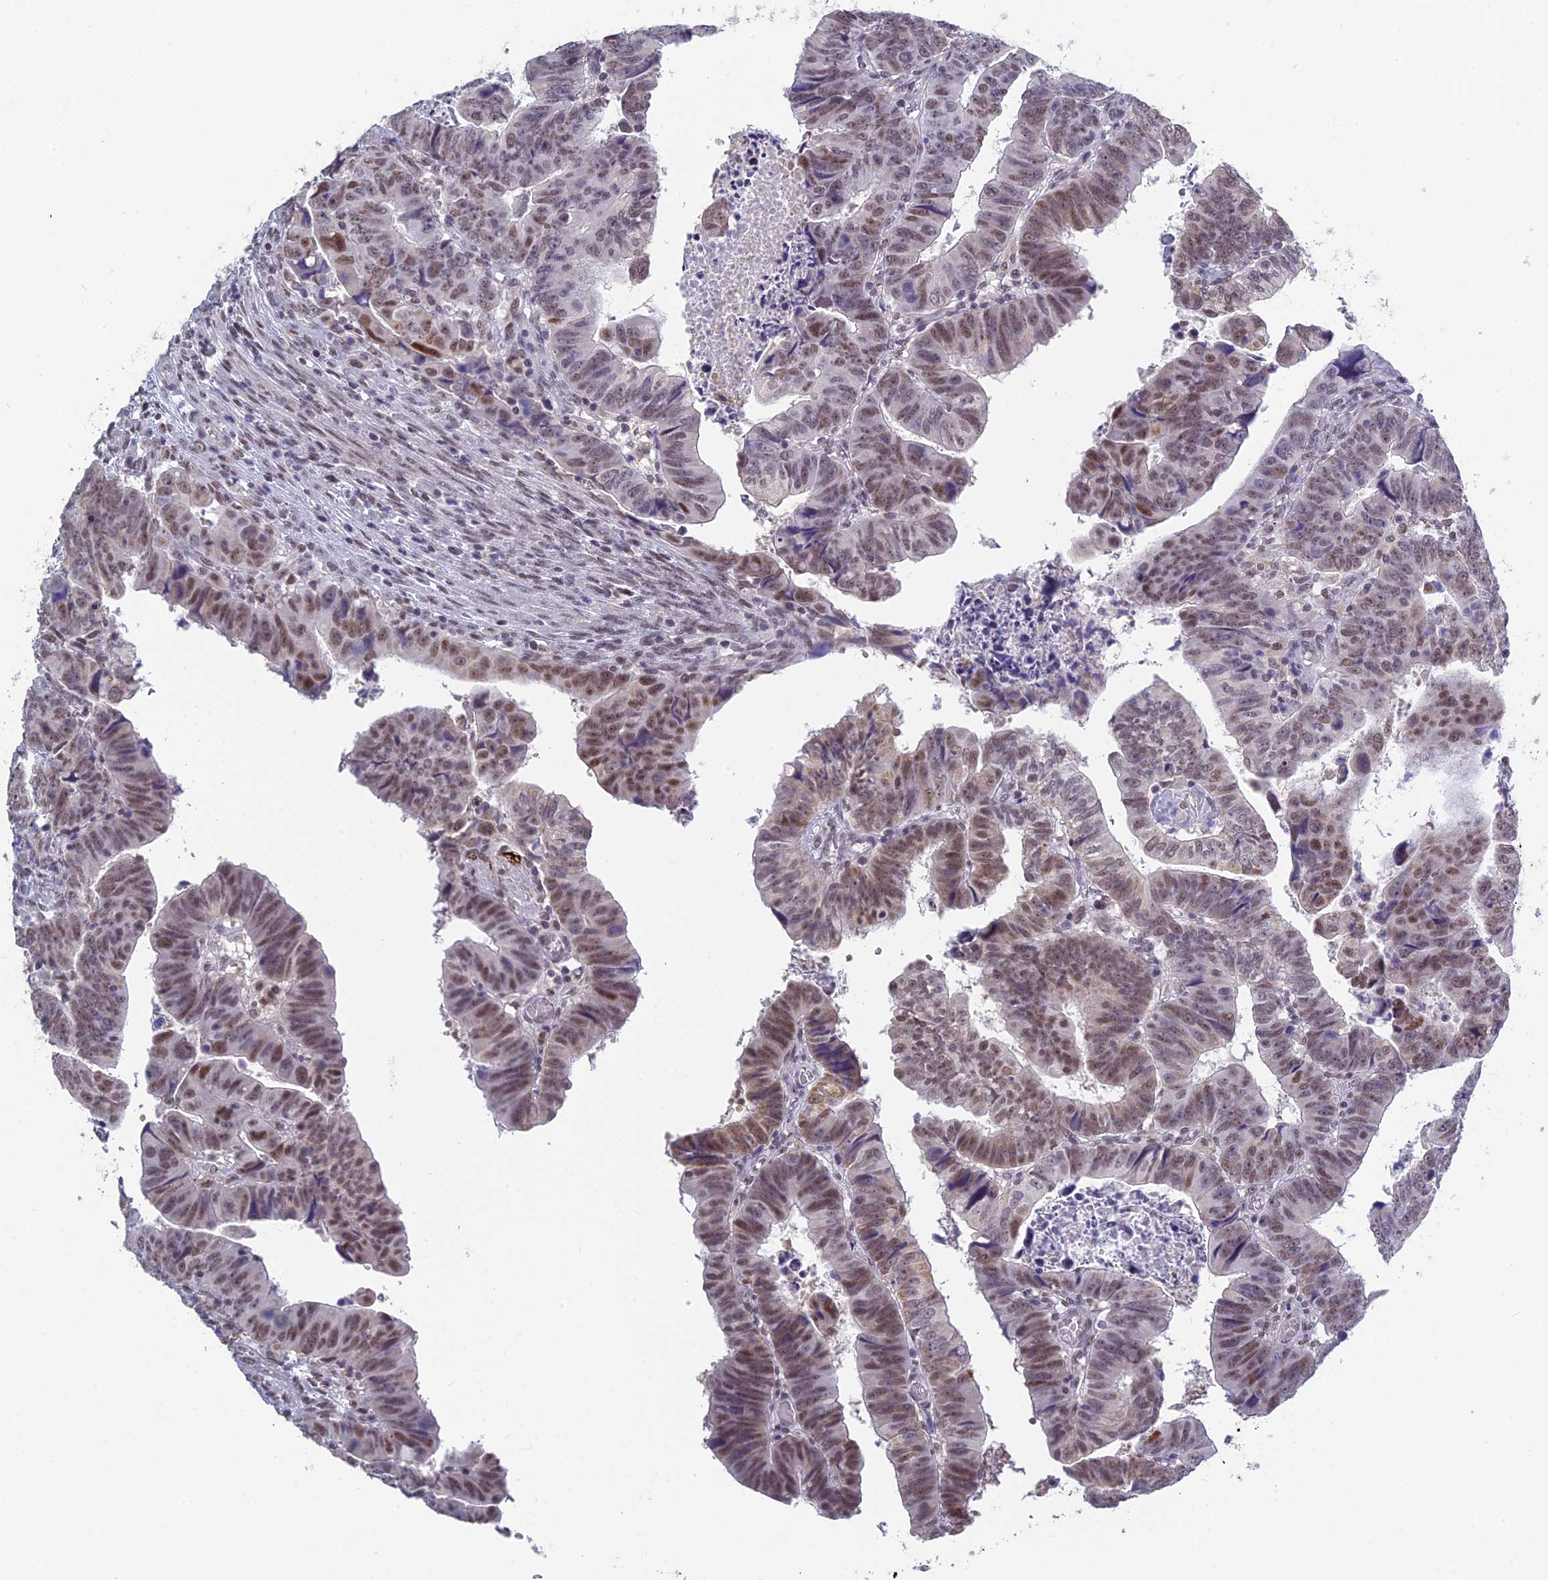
{"staining": {"intensity": "moderate", "quantity": "25%-75%", "location": "nuclear"}, "tissue": "colorectal cancer", "cell_type": "Tumor cells", "image_type": "cancer", "snomed": [{"axis": "morphology", "description": "Normal tissue, NOS"}, {"axis": "morphology", "description": "Adenocarcinoma, NOS"}, {"axis": "topography", "description": "Rectum"}], "caption": "An image of adenocarcinoma (colorectal) stained for a protein exhibits moderate nuclear brown staining in tumor cells.", "gene": "MT-CO3", "patient": {"sex": "female", "age": 65}}